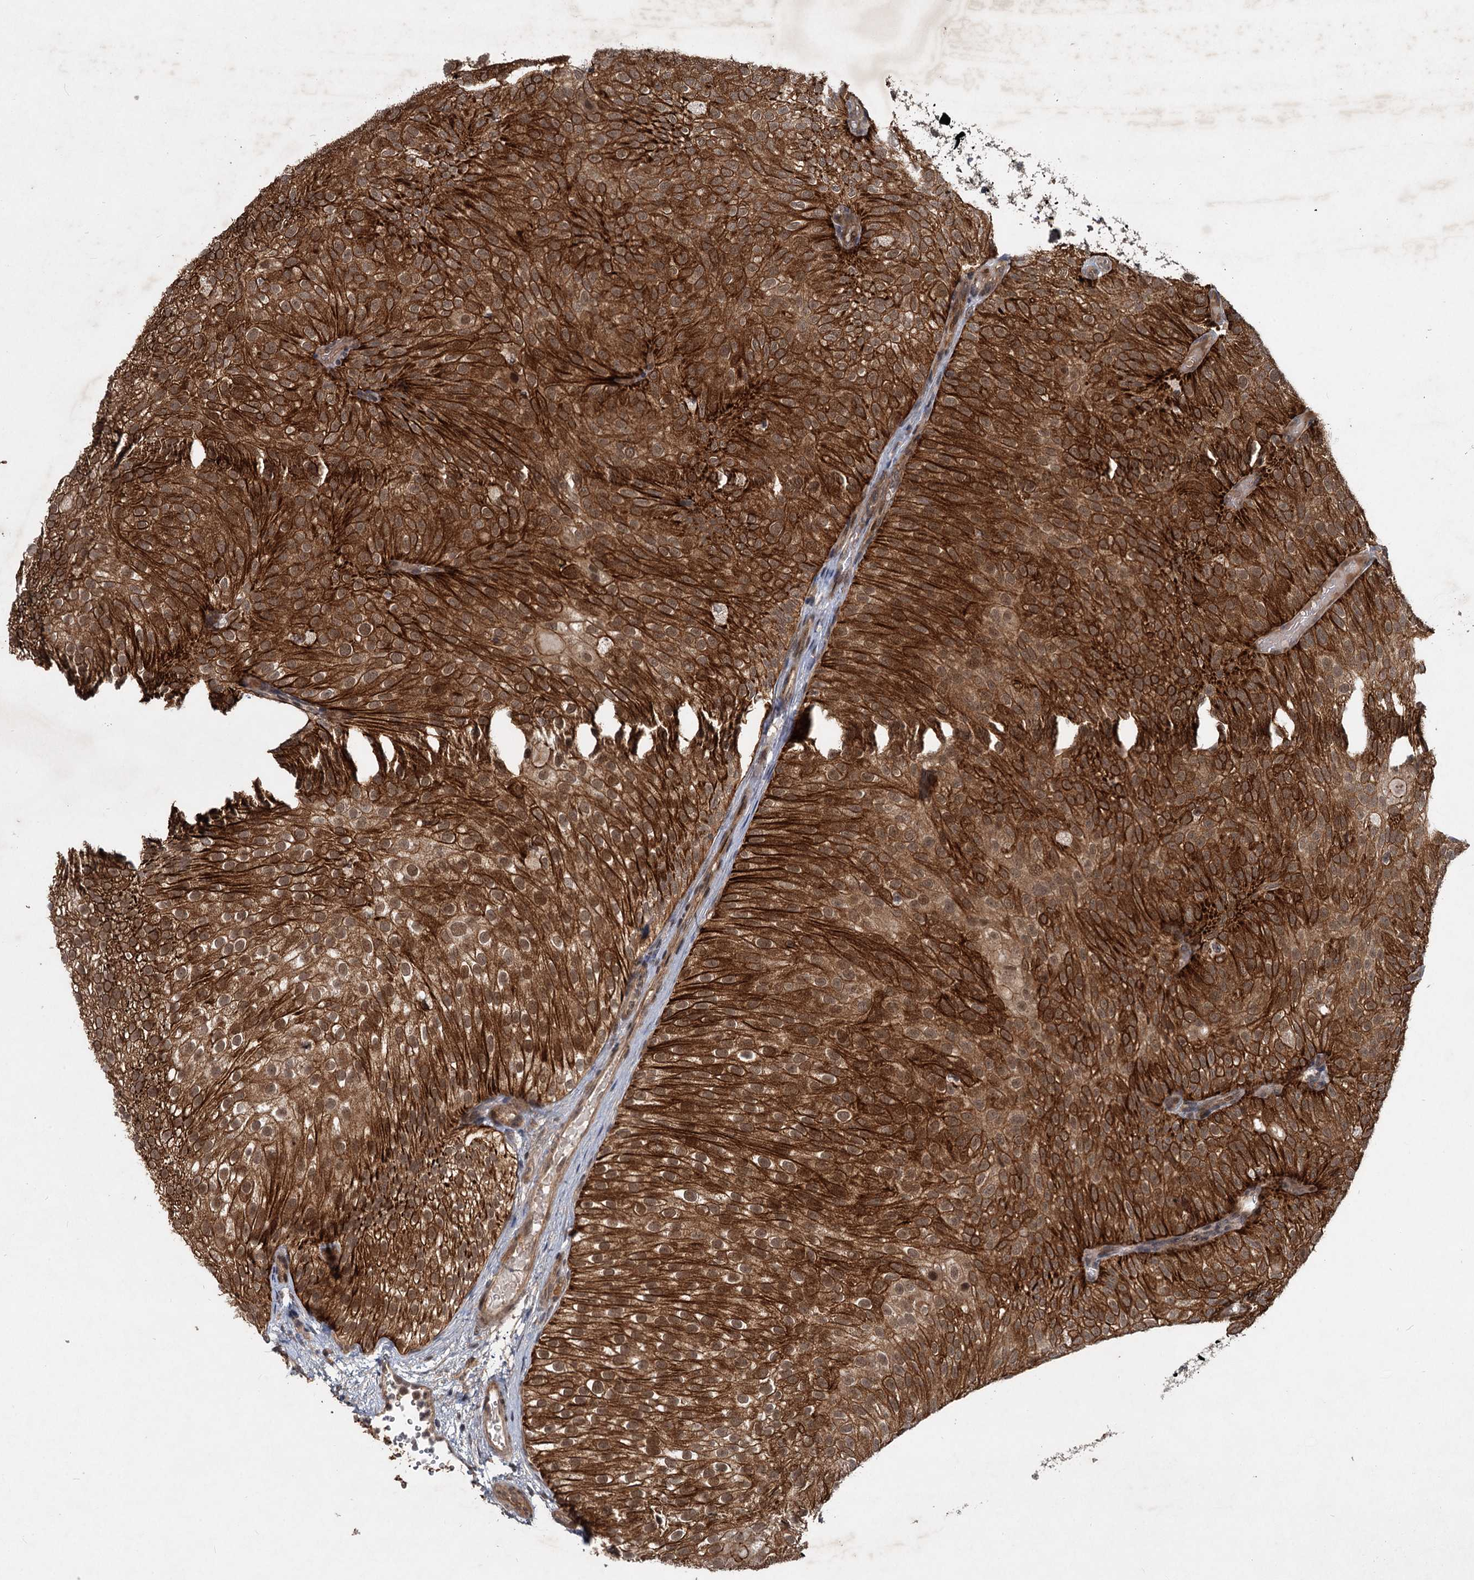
{"staining": {"intensity": "strong", "quantity": ">75%", "location": "cytoplasmic/membranous,nuclear"}, "tissue": "urothelial cancer", "cell_type": "Tumor cells", "image_type": "cancer", "snomed": [{"axis": "morphology", "description": "Urothelial carcinoma, Low grade"}, {"axis": "topography", "description": "Urinary bladder"}], "caption": "Strong cytoplasmic/membranous and nuclear expression is seen in about >75% of tumor cells in urothelial cancer. (Stains: DAB in brown, nuclei in blue, Microscopy: brightfield microscopy at high magnification).", "gene": "RITA1", "patient": {"sex": "male", "age": 78}}